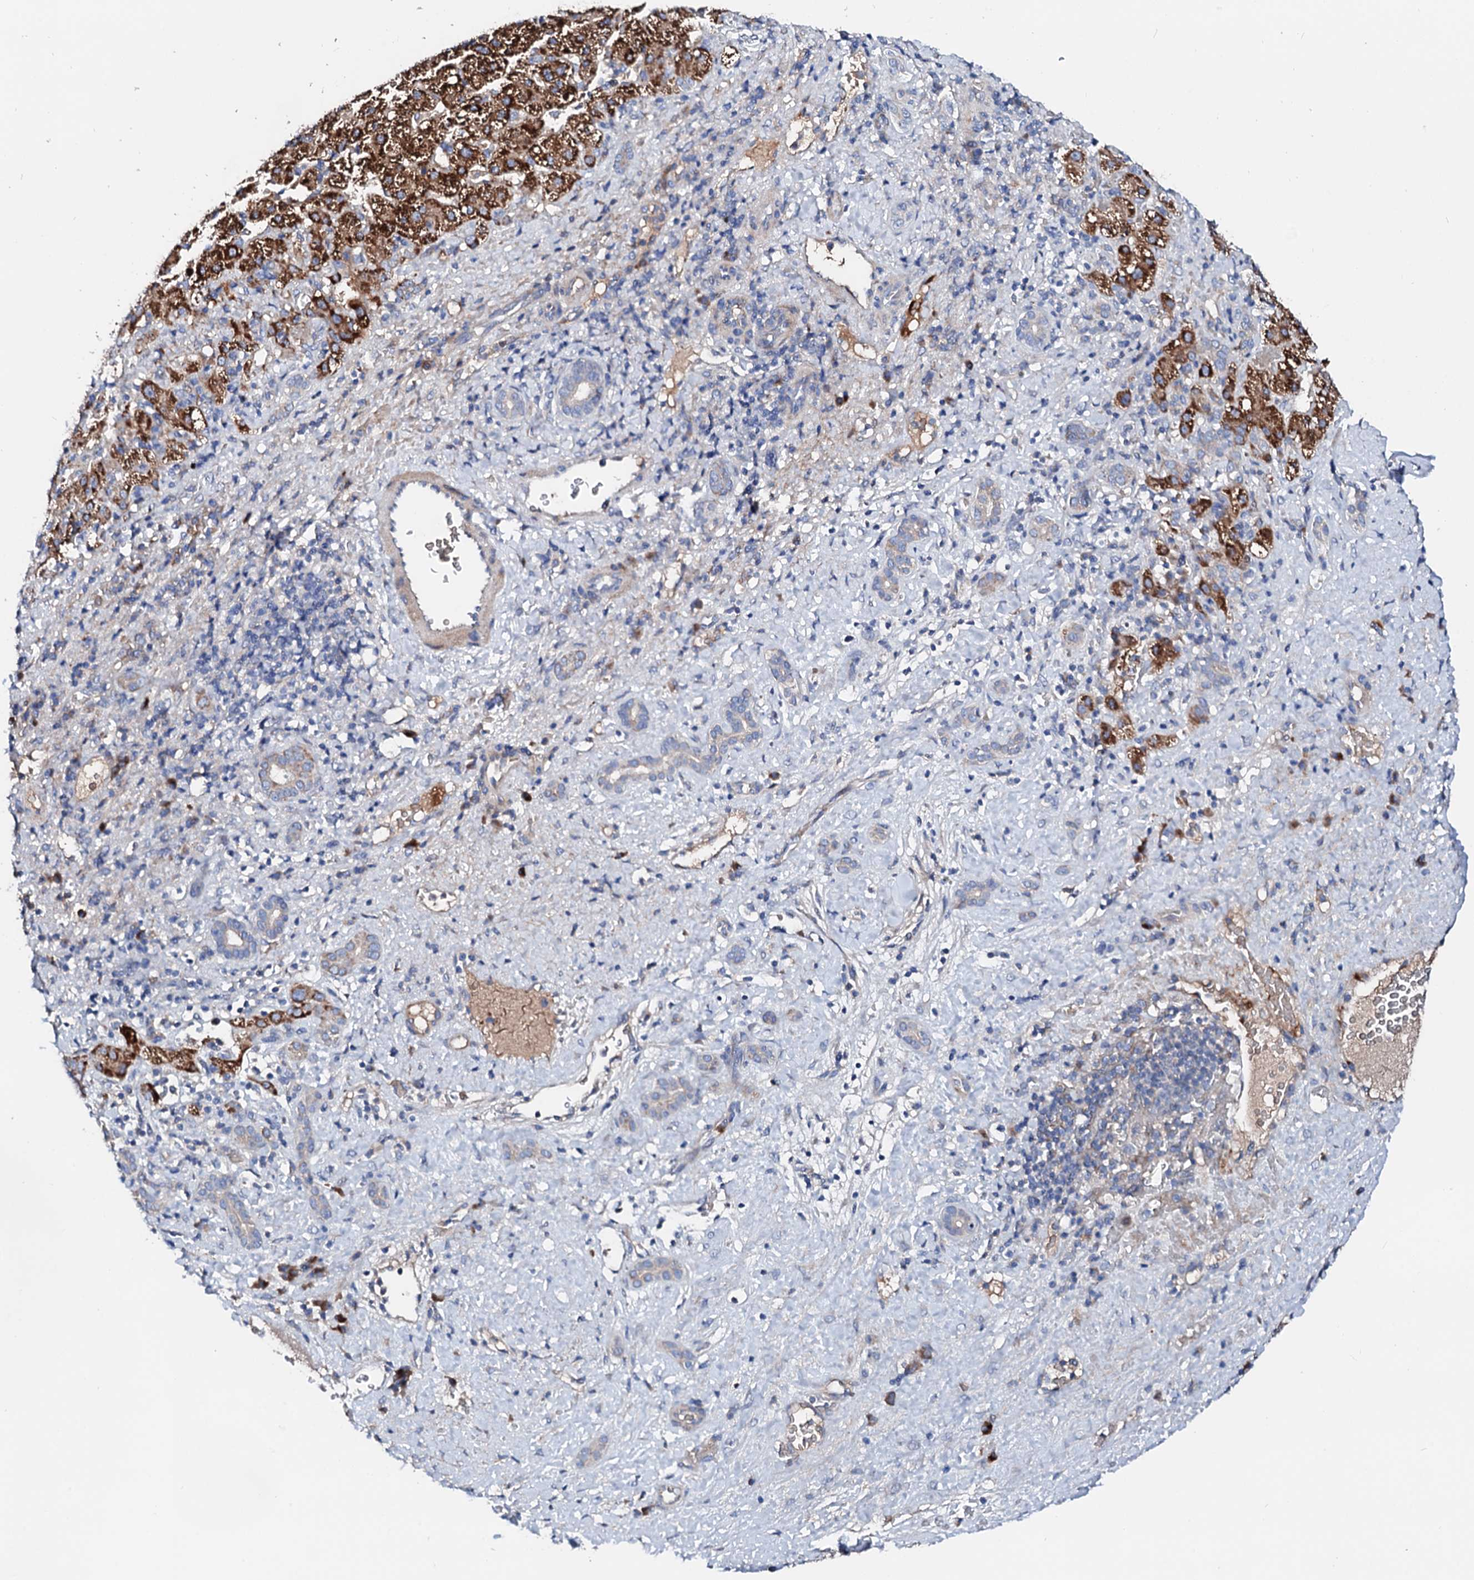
{"staining": {"intensity": "strong", "quantity": ">75%", "location": "cytoplasmic/membranous"}, "tissue": "liver cancer", "cell_type": "Tumor cells", "image_type": "cancer", "snomed": [{"axis": "morphology", "description": "Normal tissue, NOS"}, {"axis": "morphology", "description": "Carcinoma, Hepatocellular, NOS"}, {"axis": "topography", "description": "Liver"}], "caption": "The histopathology image exhibits a brown stain indicating the presence of a protein in the cytoplasmic/membranous of tumor cells in liver hepatocellular carcinoma.", "gene": "SLC10A7", "patient": {"sex": "male", "age": 57}}